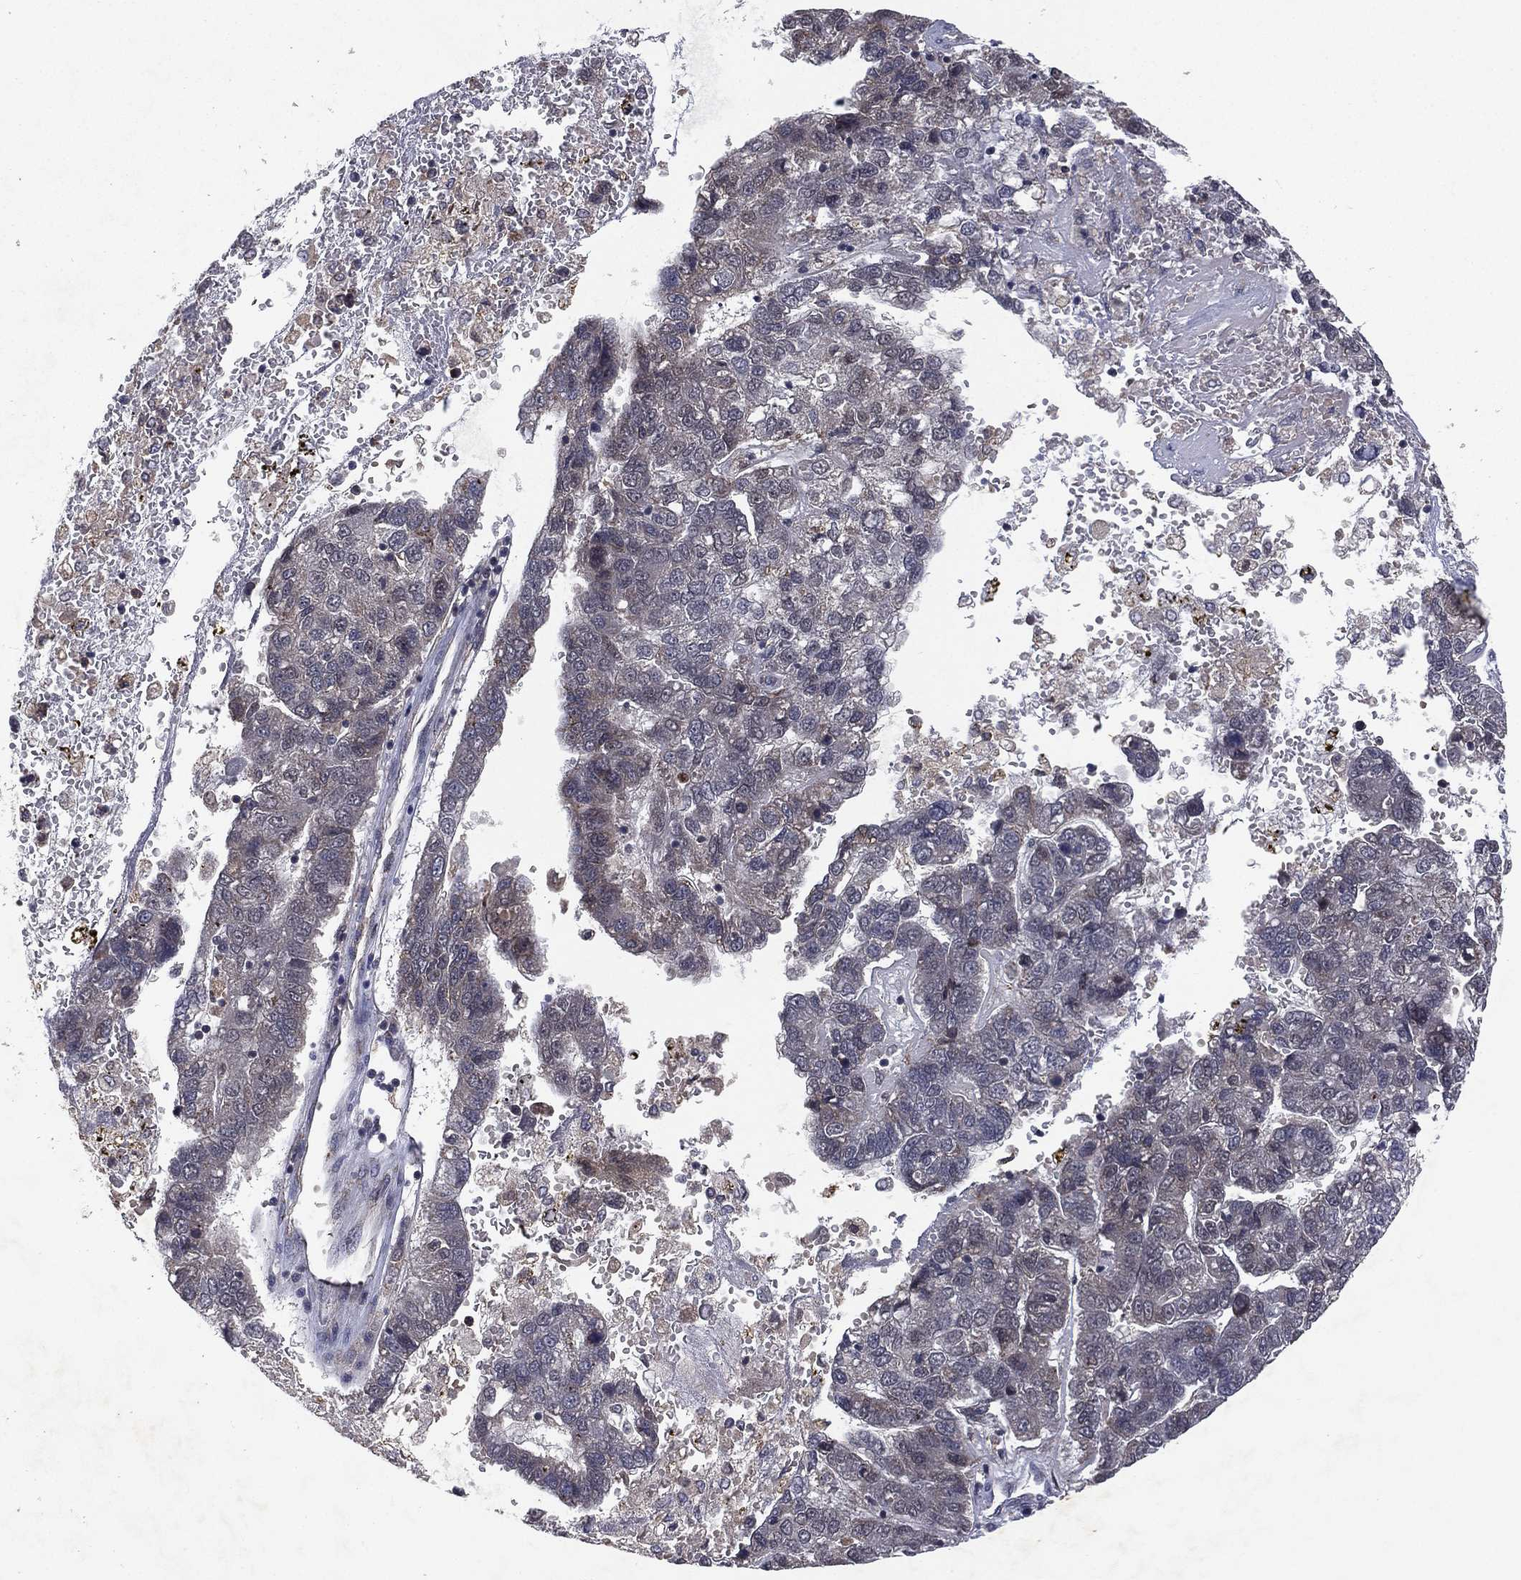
{"staining": {"intensity": "negative", "quantity": "none", "location": "none"}, "tissue": "pancreatic cancer", "cell_type": "Tumor cells", "image_type": "cancer", "snomed": [{"axis": "morphology", "description": "Adenocarcinoma, NOS"}, {"axis": "topography", "description": "Pancreas"}], "caption": "IHC micrograph of human pancreatic cancer (adenocarcinoma) stained for a protein (brown), which demonstrates no expression in tumor cells.", "gene": "ATG4B", "patient": {"sex": "female", "age": 61}}